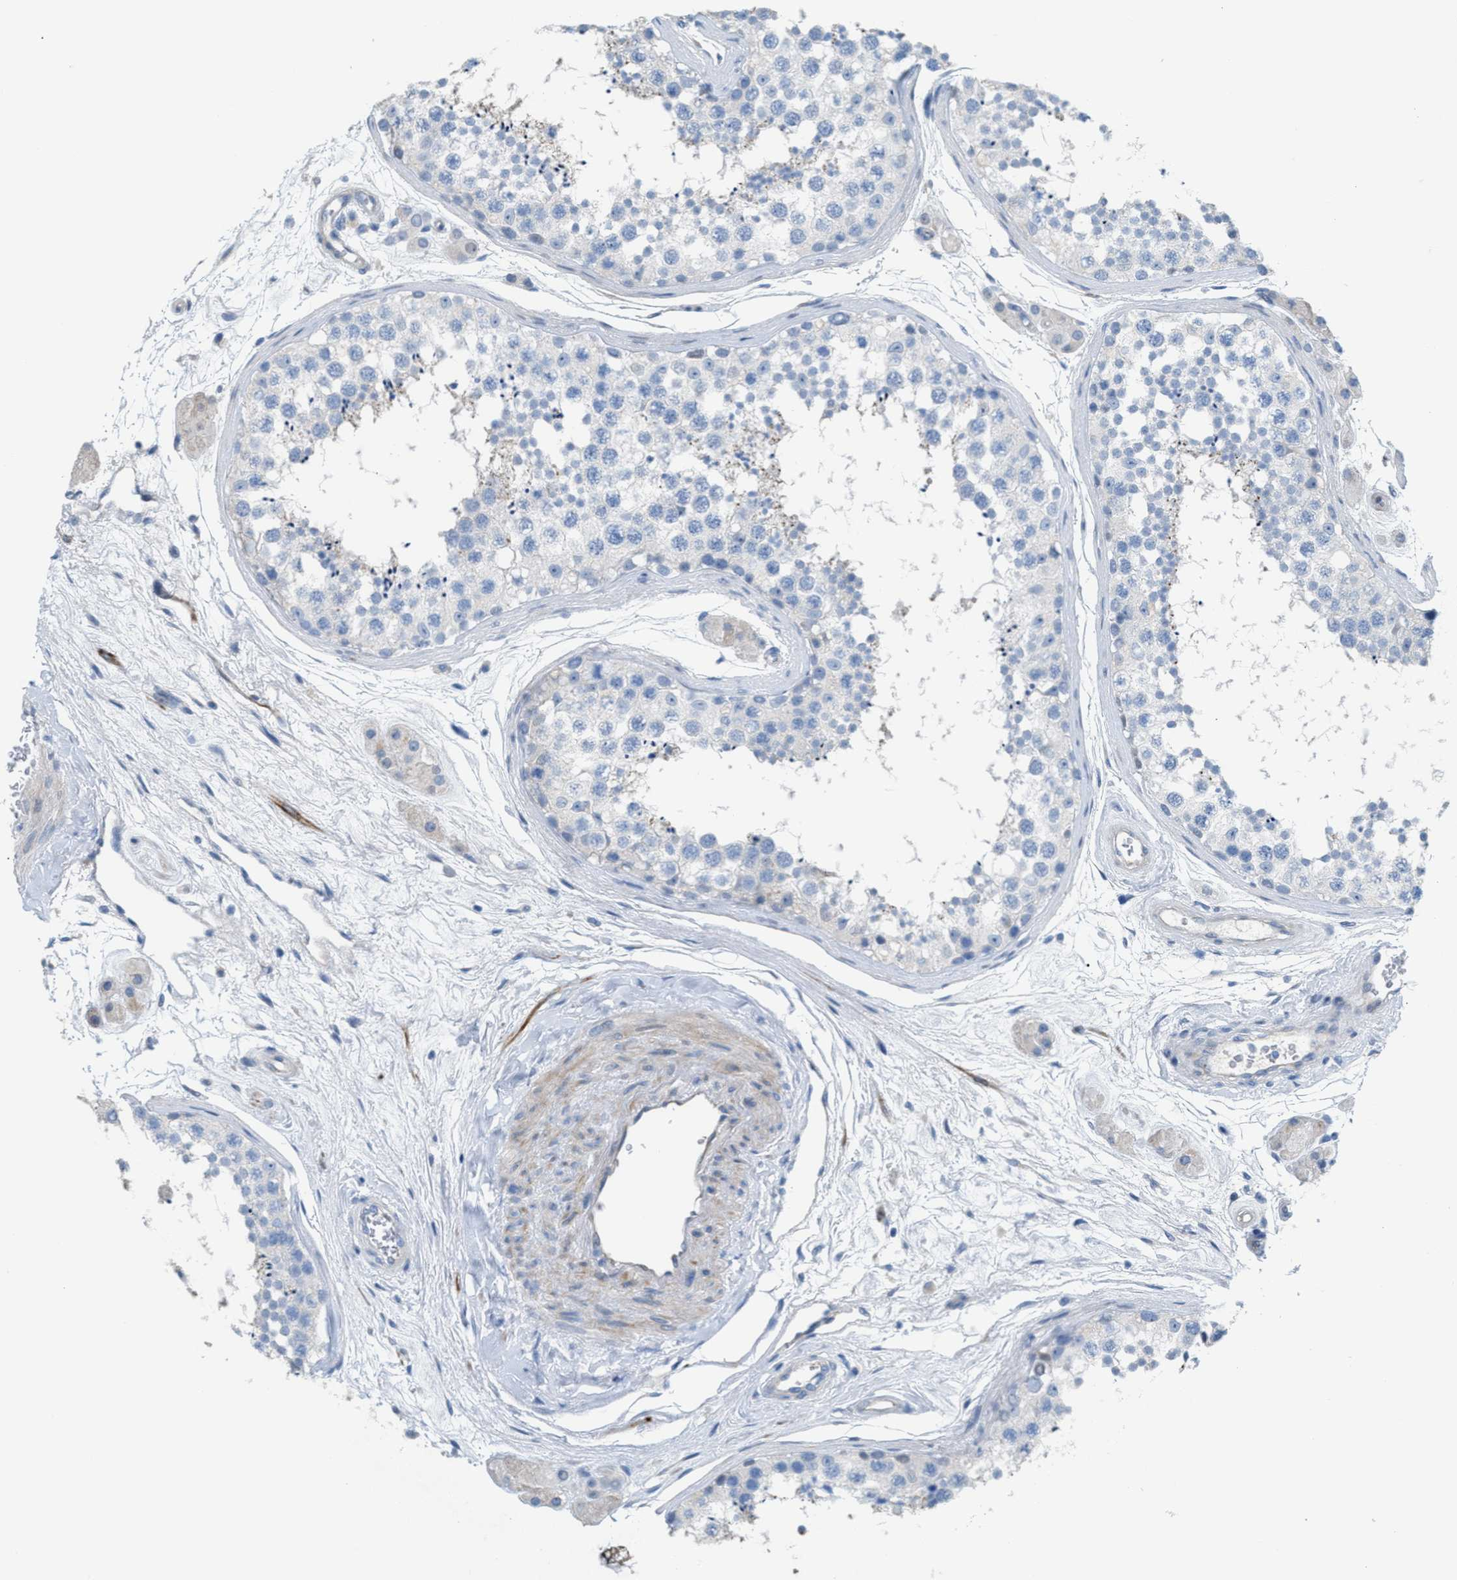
{"staining": {"intensity": "negative", "quantity": "none", "location": "none"}, "tissue": "testis", "cell_type": "Cells in seminiferous ducts", "image_type": "normal", "snomed": [{"axis": "morphology", "description": "Normal tissue, NOS"}, {"axis": "topography", "description": "Testis"}], "caption": "Immunohistochemistry of unremarkable human testis displays no positivity in cells in seminiferous ducts.", "gene": "MPP3", "patient": {"sex": "male", "age": 56}}